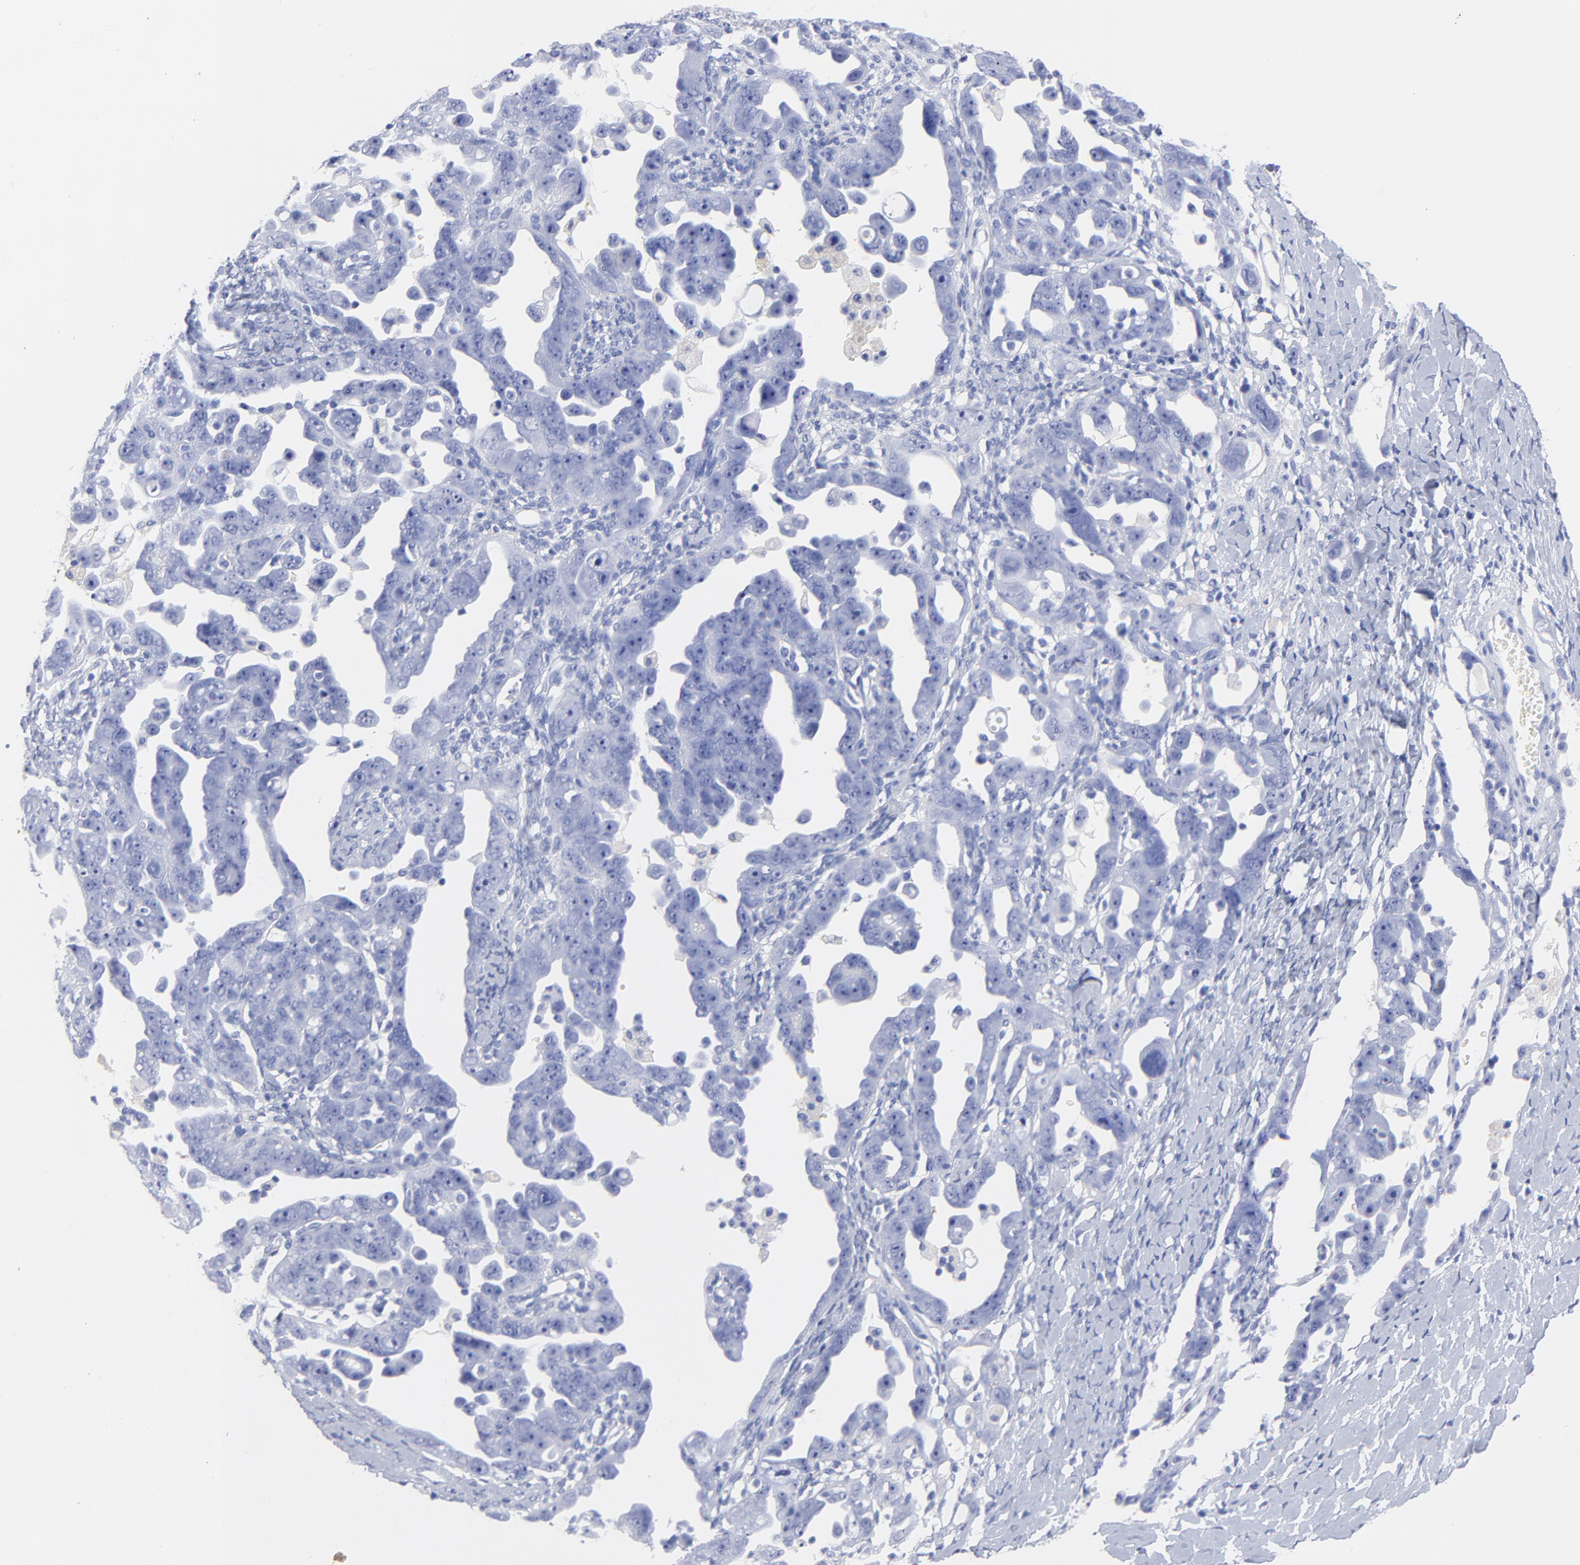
{"staining": {"intensity": "negative", "quantity": "none", "location": "none"}, "tissue": "ovarian cancer", "cell_type": "Tumor cells", "image_type": "cancer", "snomed": [{"axis": "morphology", "description": "Cystadenocarcinoma, serous, NOS"}, {"axis": "topography", "description": "Ovary"}], "caption": "DAB (3,3'-diaminobenzidine) immunohistochemical staining of human serous cystadenocarcinoma (ovarian) reveals no significant expression in tumor cells.", "gene": "ACY1", "patient": {"sex": "female", "age": 66}}